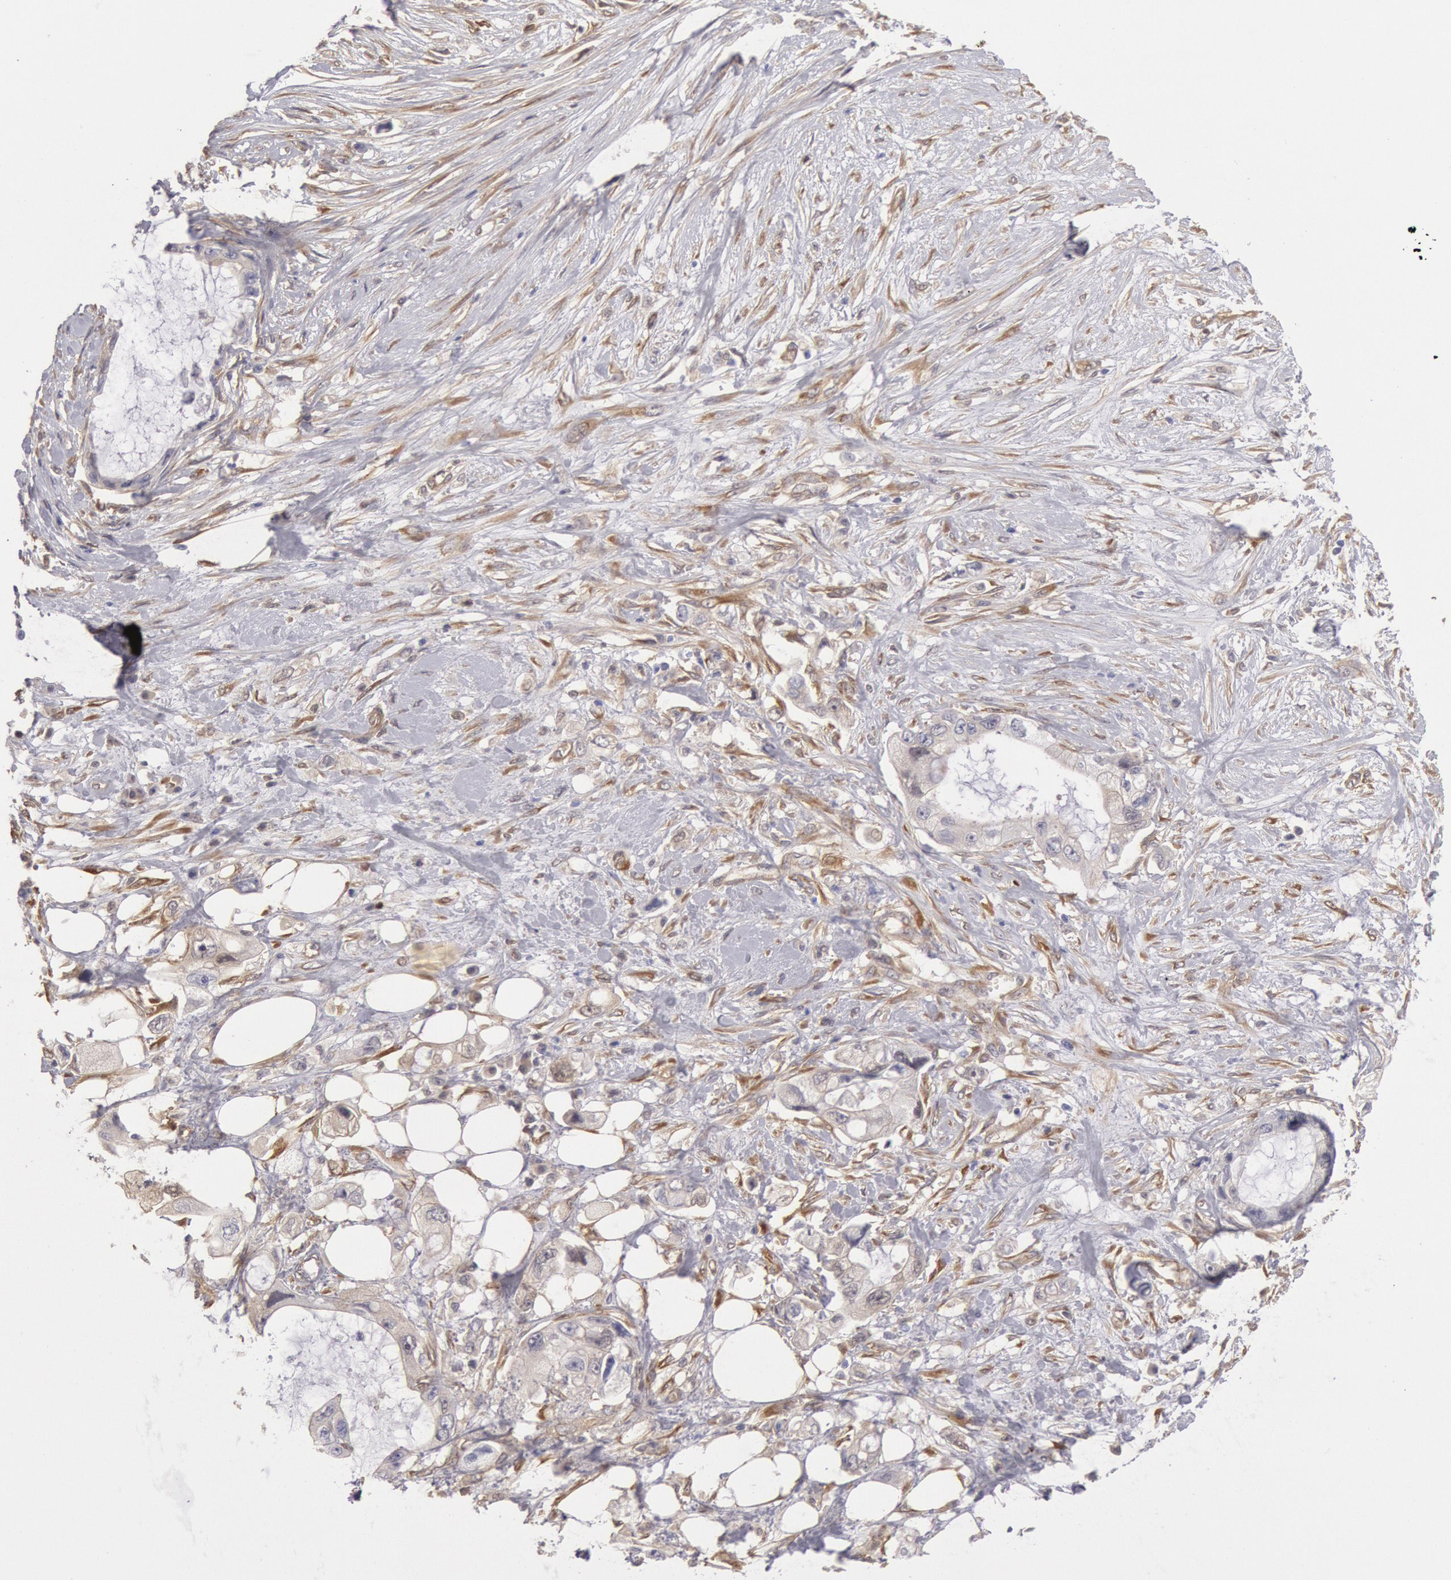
{"staining": {"intensity": "negative", "quantity": "none", "location": "none"}, "tissue": "pancreatic cancer", "cell_type": "Tumor cells", "image_type": "cancer", "snomed": [{"axis": "morphology", "description": "Adenocarcinoma, NOS"}, {"axis": "topography", "description": "Pancreas"}, {"axis": "topography", "description": "Stomach, upper"}], "caption": "The histopathology image shows no staining of tumor cells in adenocarcinoma (pancreatic).", "gene": "CCDC50", "patient": {"sex": "male", "age": 77}}